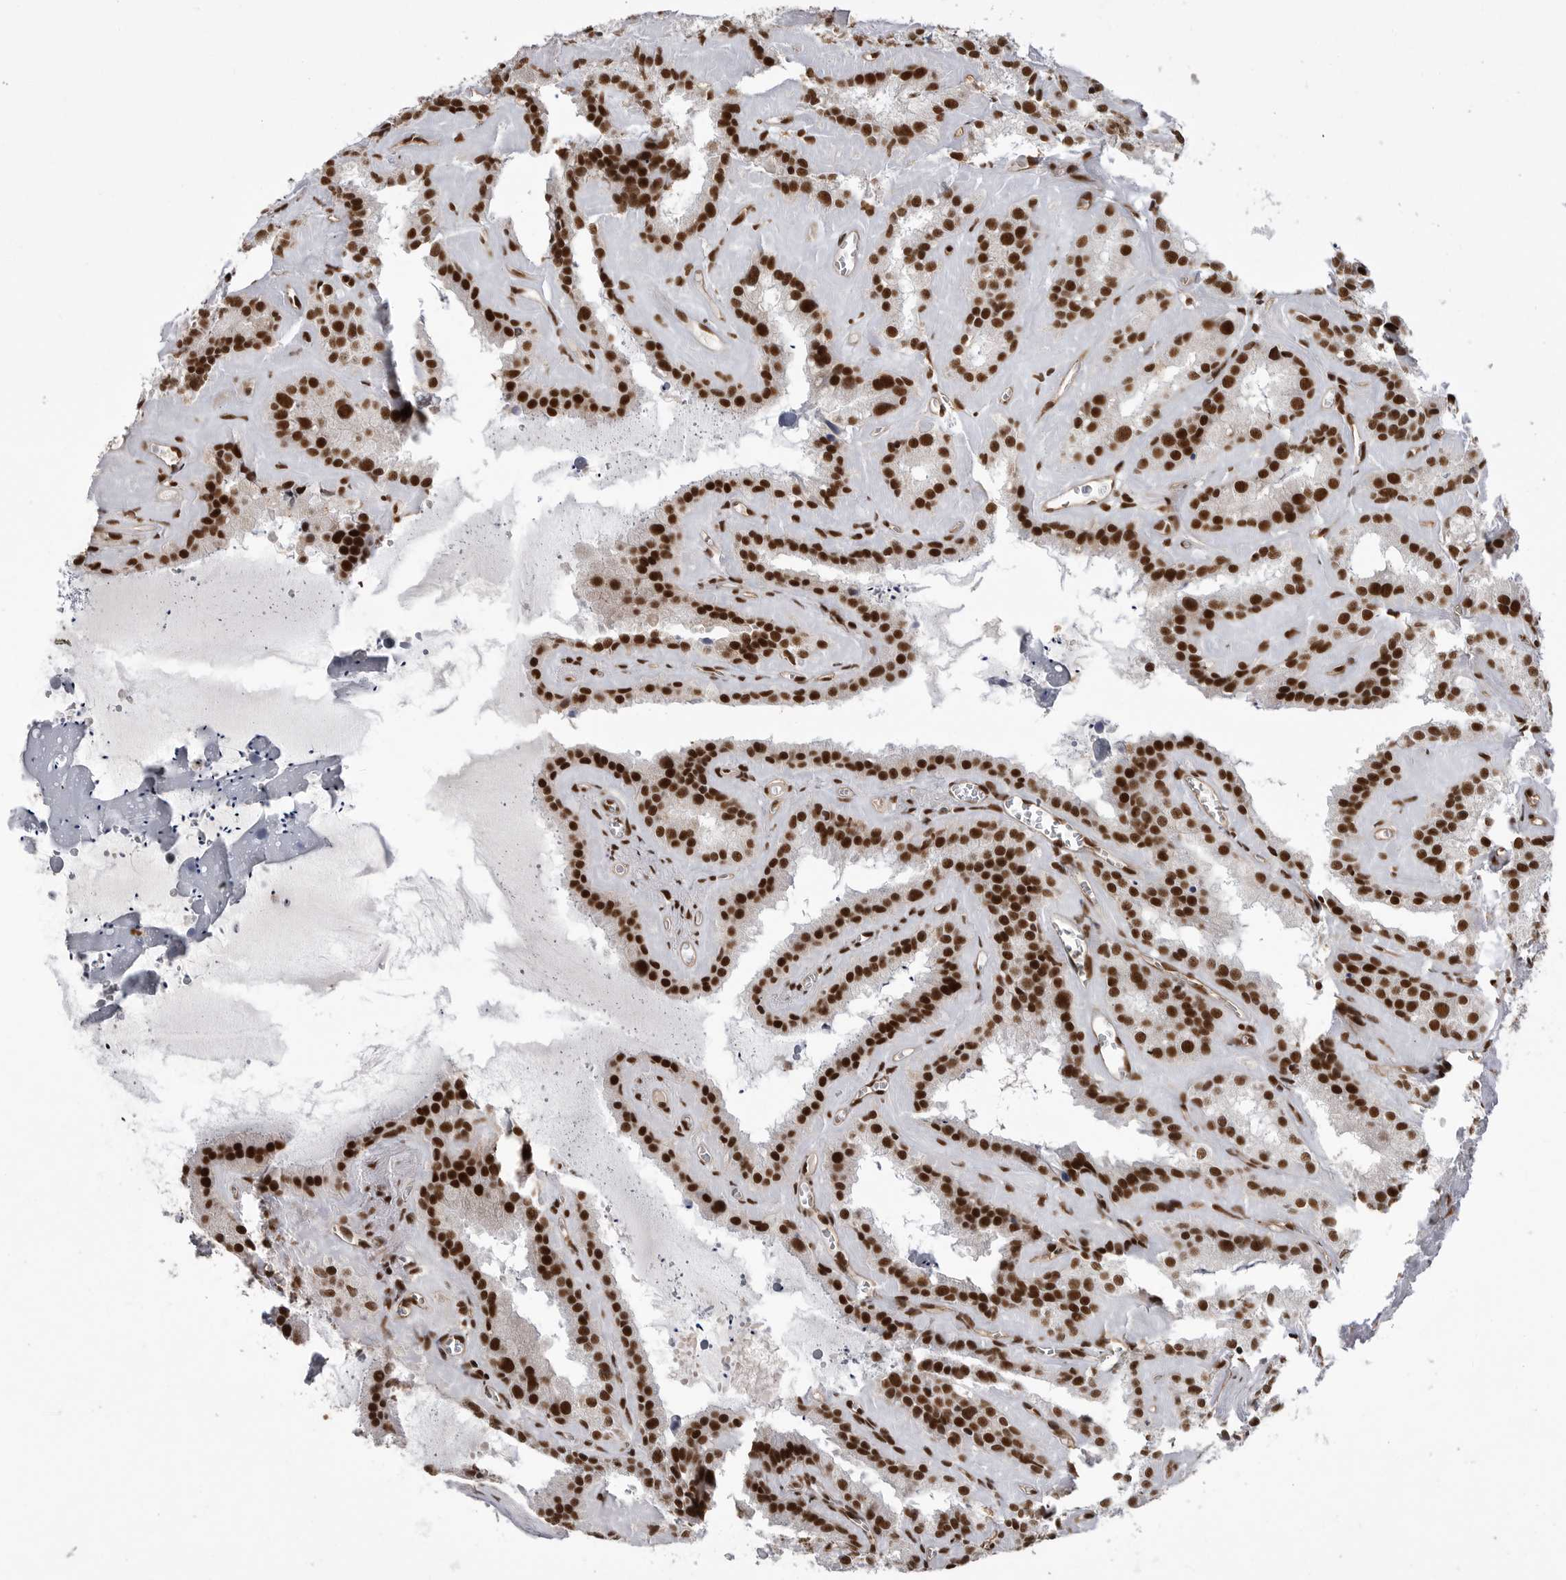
{"staining": {"intensity": "strong", "quantity": ">75%", "location": "nuclear"}, "tissue": "seminal vesicle", "cell_type": "Glandular cells", "image_type": "normal", "snomed": [{"axis": "morphology", "description": "Normal tissue, NOS"}, {"axis": "topography", "description": "Prostate"}, {"axis": "topography", "description": "Seminal veicle"}], "caption": "Immunohistochemistry (IHC) micrograph of unremarkable human seminal vesicle stained for a protein (brown), which demonstrates high levels of strong nuclear positivity in about >75% of glandular cells.", "gene": "PPP1R8", "patient": {"sex": "male", "age": 59}}